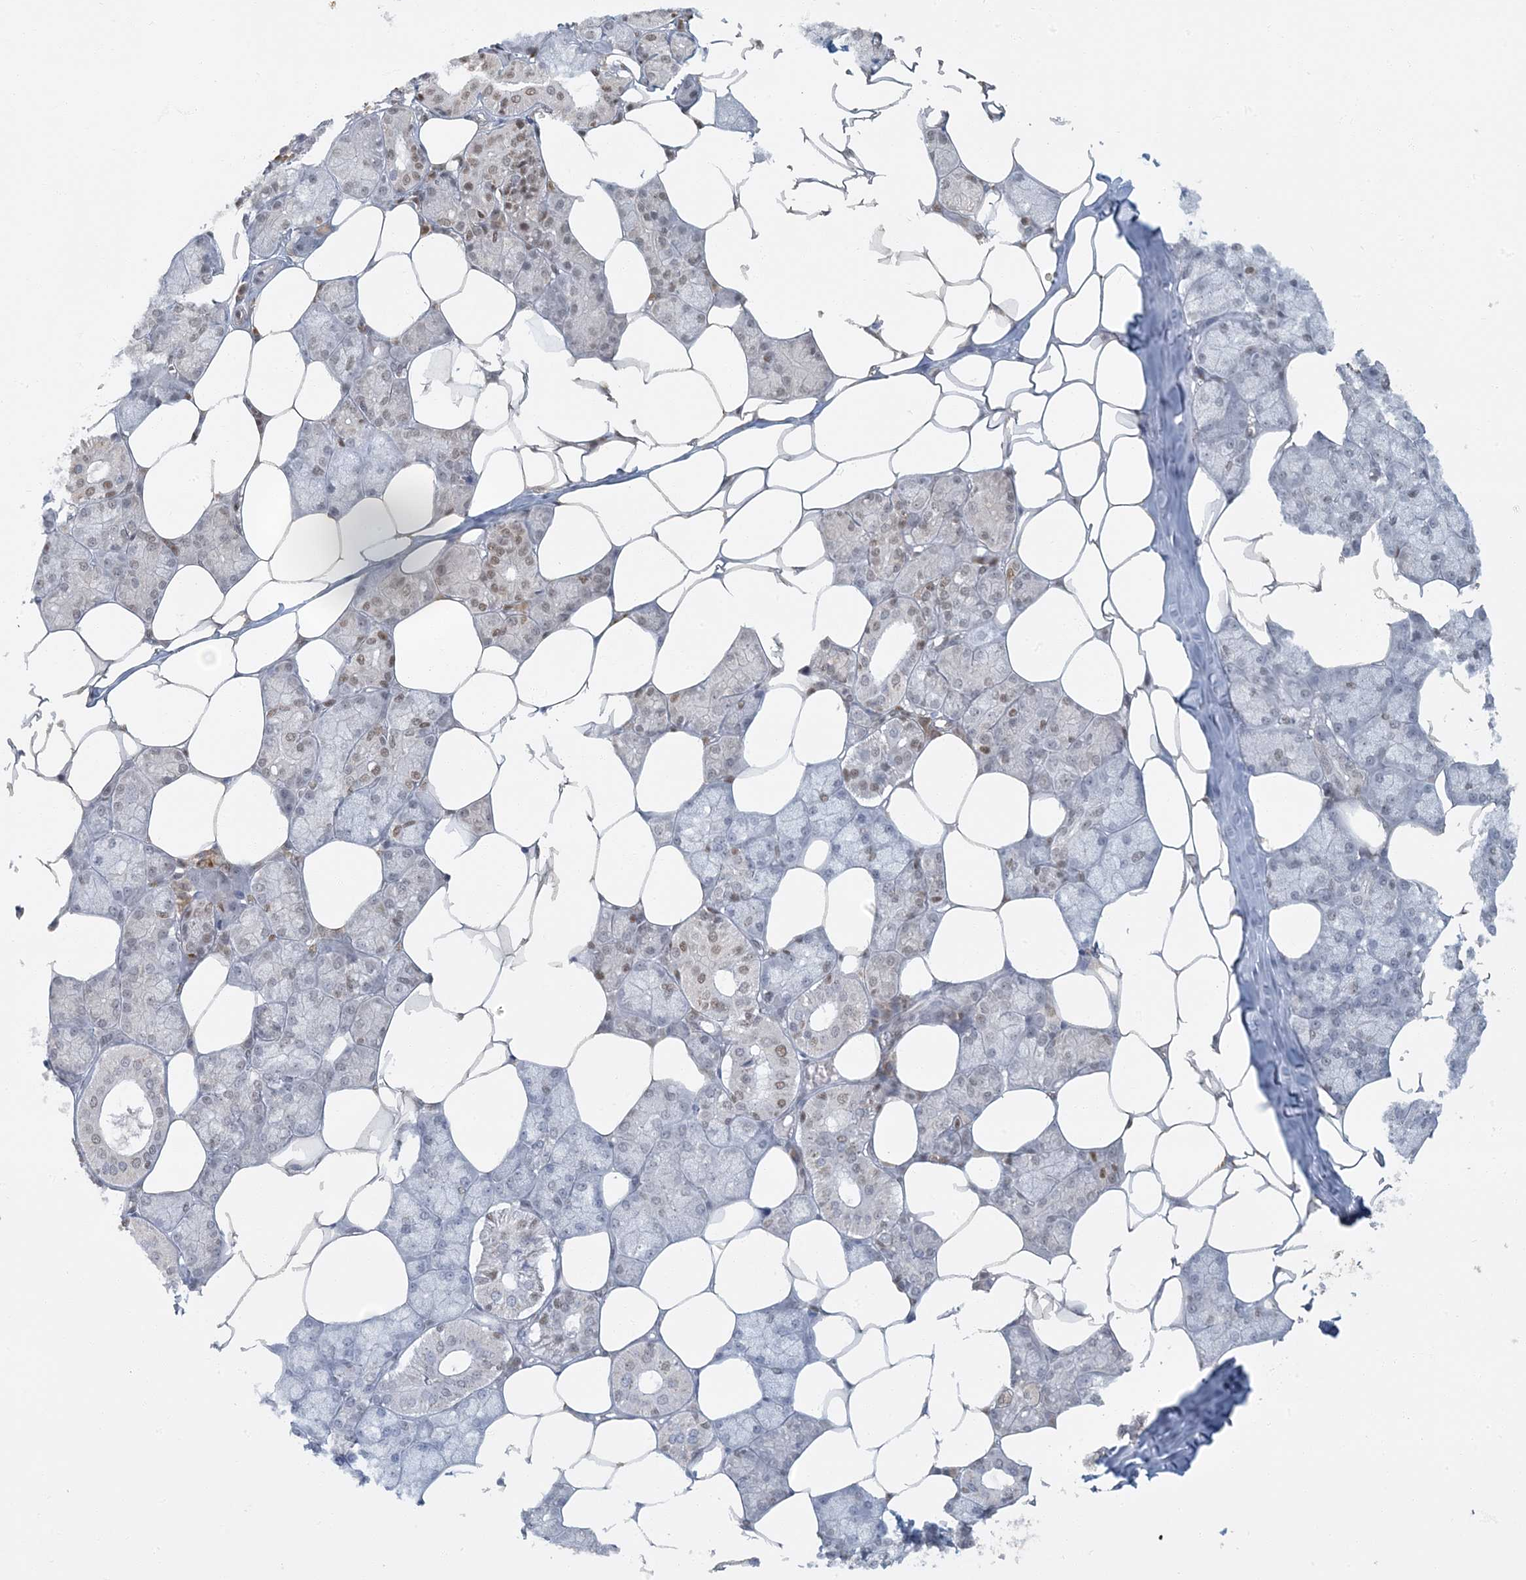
{"staining": {"intensity": "moderate", "quantity": "25%-75%", "location": "nuclear"}, "tissue": "salivary gland", "cell_type": "Glandular cells", "image_type": "normal", "snomed": [{"axis": "morphology", "description": "Normal tissue, NOS"}, {"axis": "topography", "description": "Salivary gland"}], "caption": "The photomicrograph demonstrates a brown stain indicating the presence of a protein in the nuclear of glandular cells in salivary gland. Using DAB (brown) and hematoxylin (blue) stains, captured at high magnification using brightfield microscopy.", "gene": "AK9", "patient": {"sex": "male", "age": 62}}